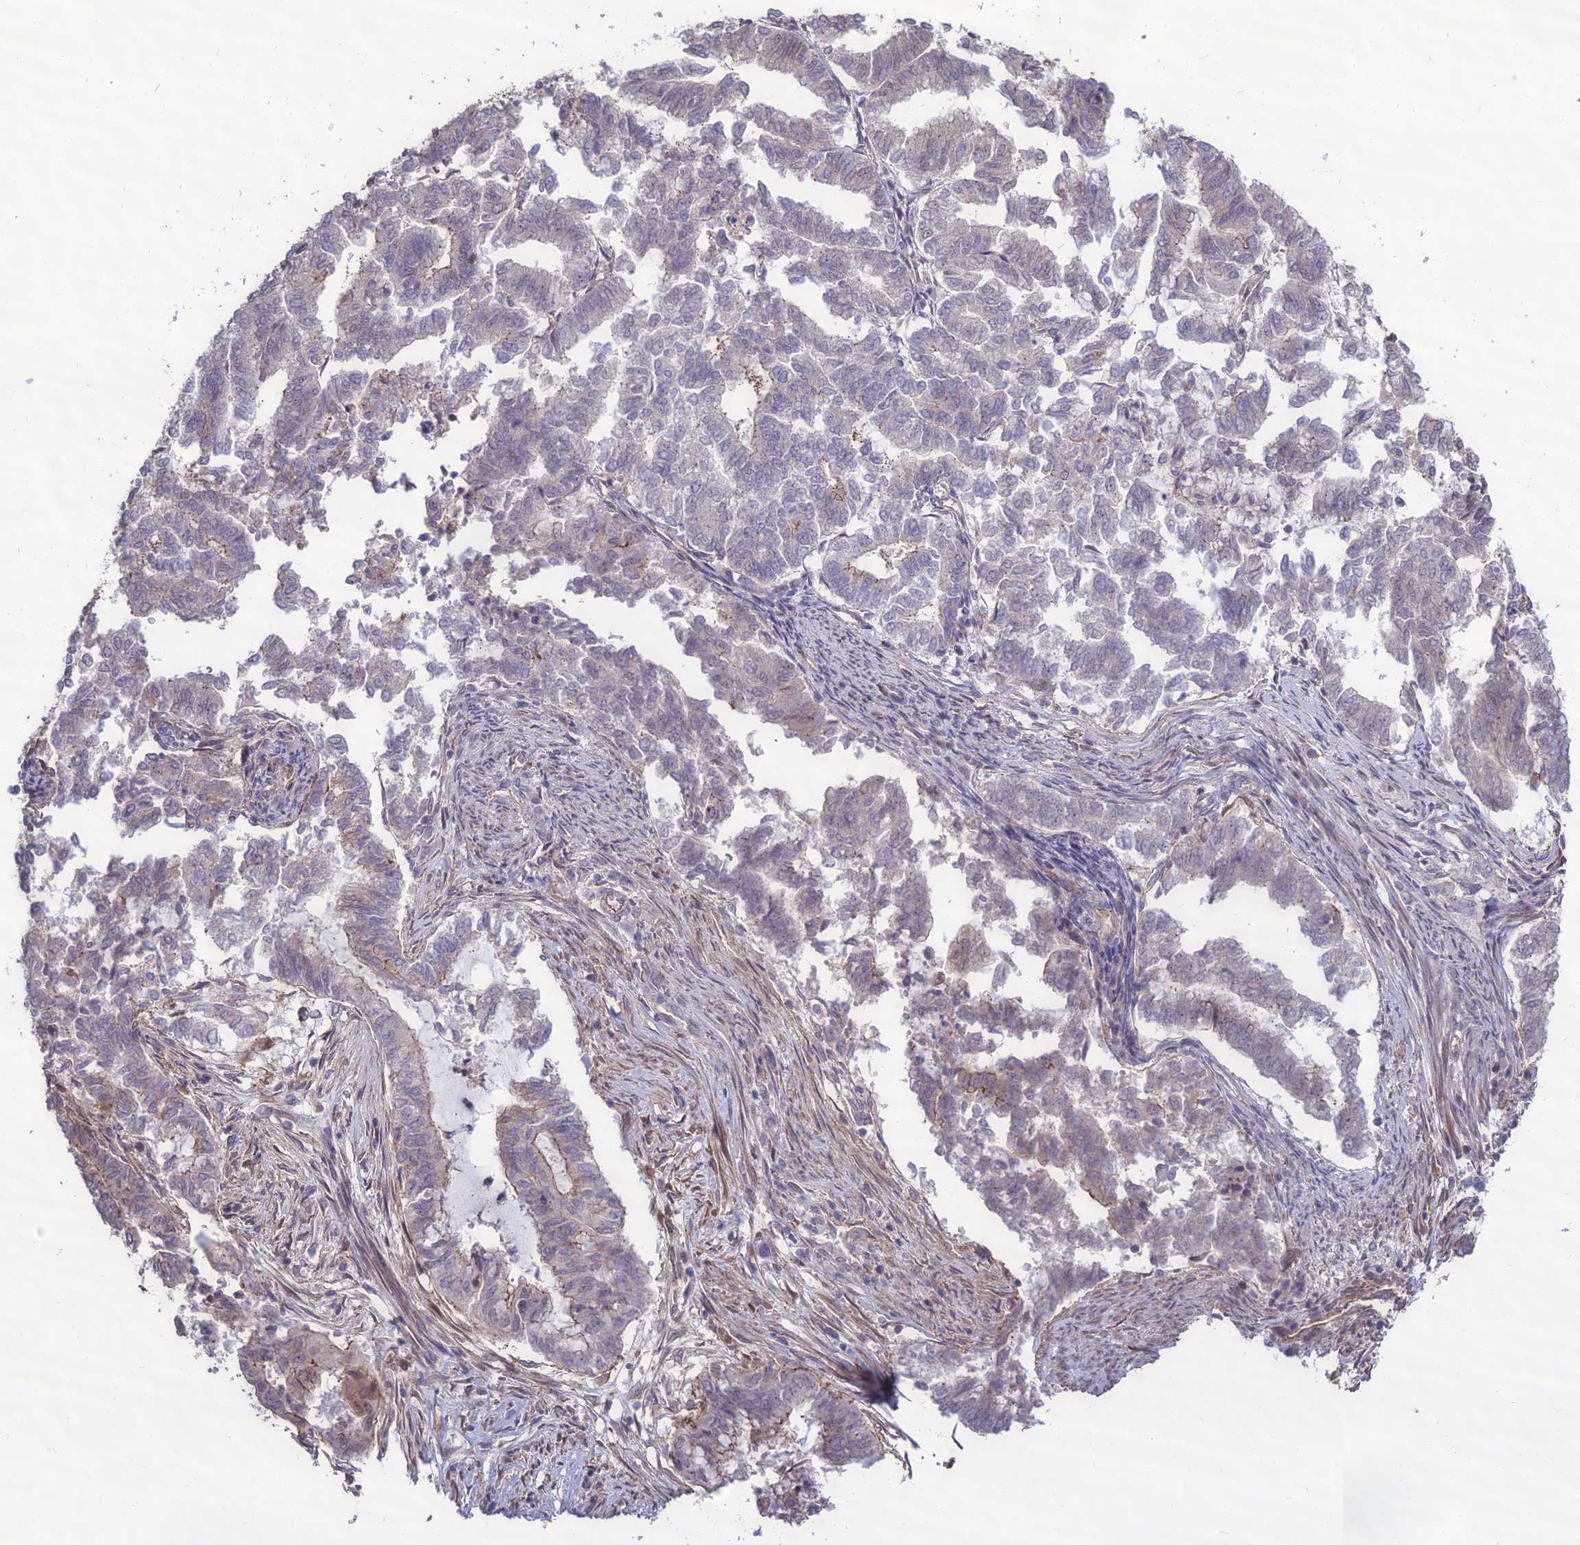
{"staining": {"intensity": "weak", "quantity": "<25%", "location": "cytoplasmic/membranous"}, "tissue": "endometrial cancer", "cell_type": "Tumor cells", "image_type": "cancer", "snomed": [{"axis": "morphology", "description": "Adenocarcinoma, NOS"}, {"axis": "topography", "description": "Endometrium"}], "caption": "IHC histopathology image of neoplastic tissue: human endometrial cancer stained with DAB reveals no significant protein positivity in tumor cells.", "gene": "TSPYL2", "patient": {"sex": "female", "age": 79}}